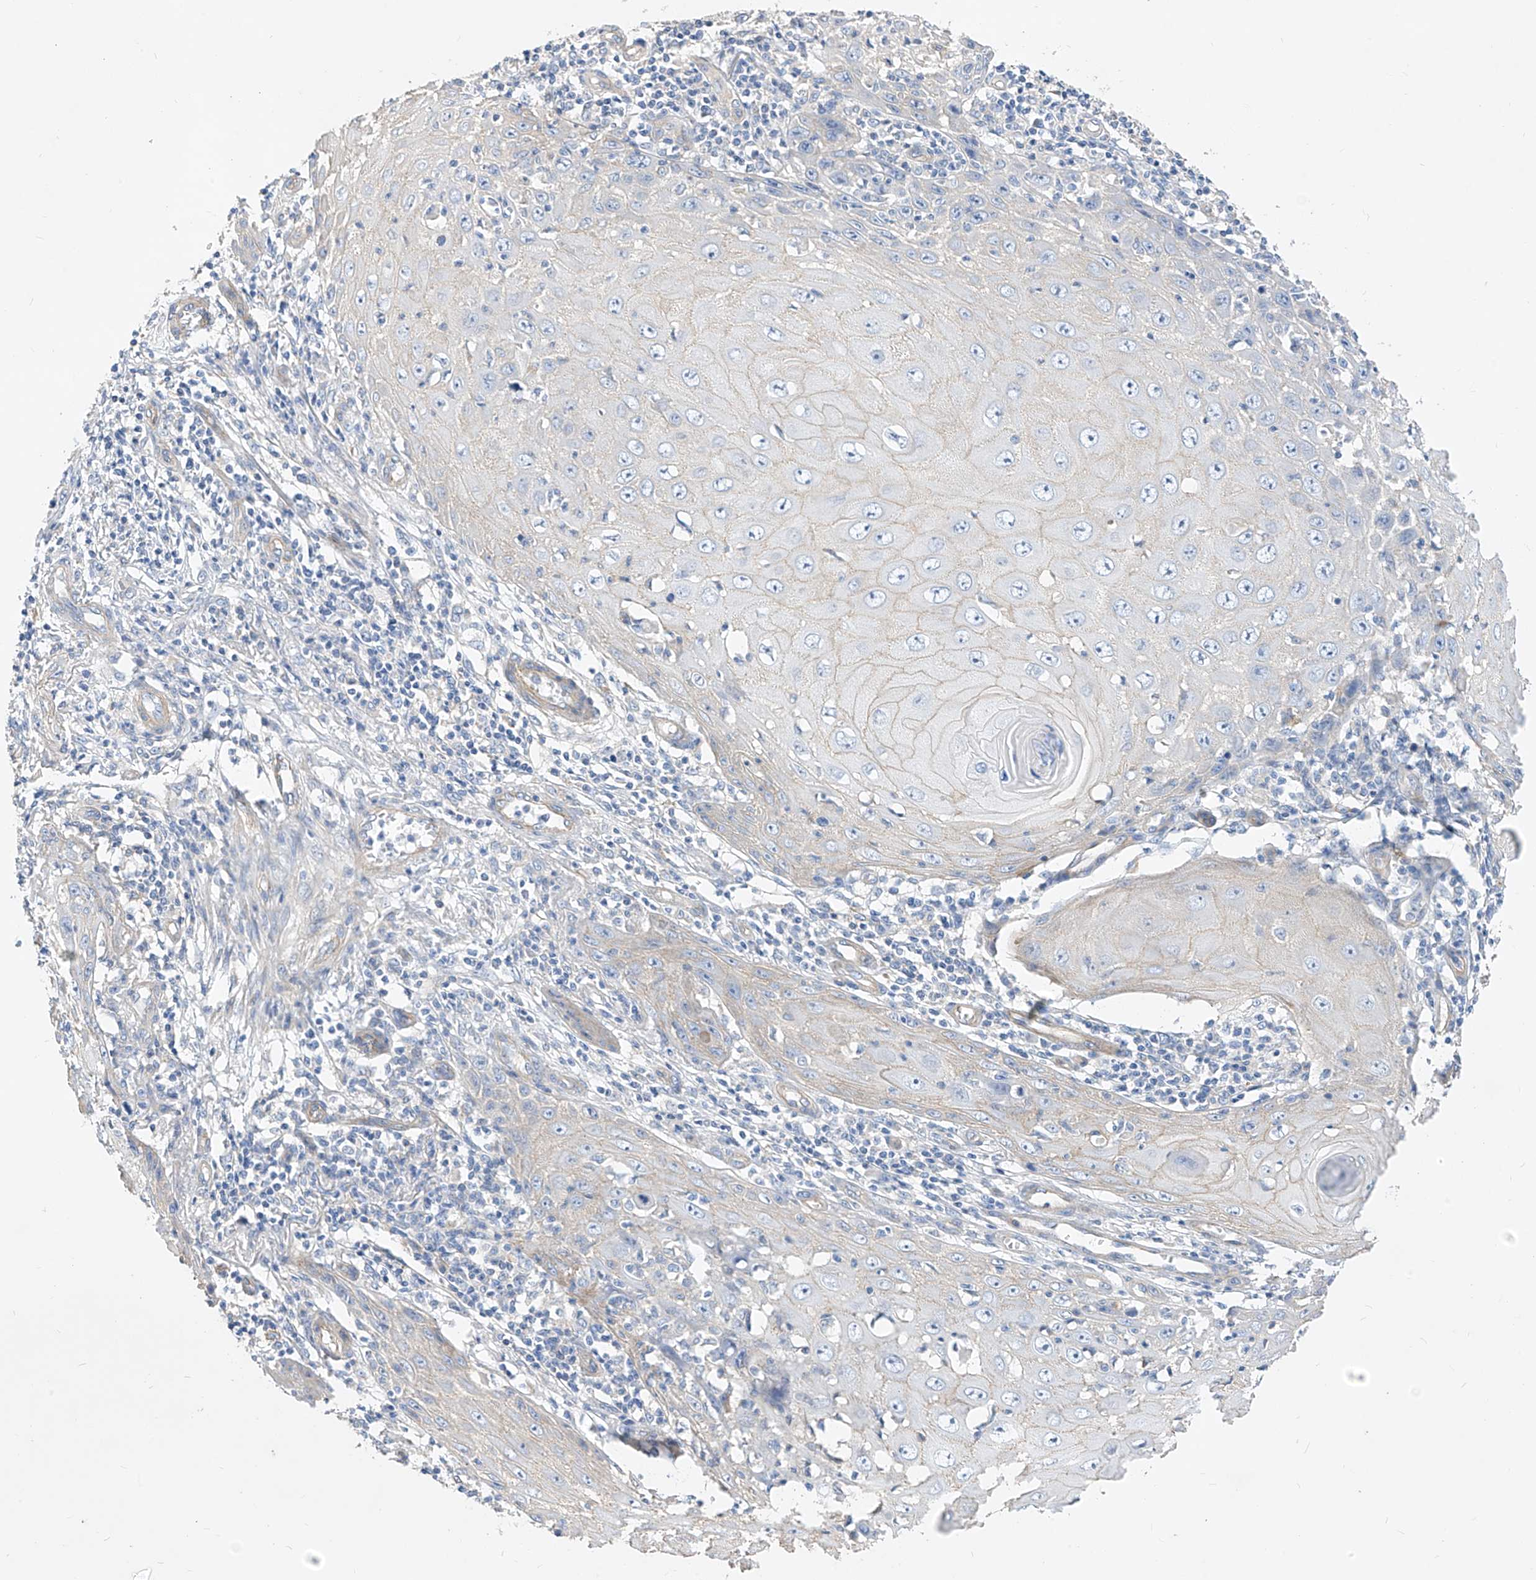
{"staining": {"intensity": "negative", "quantity": "none", "location": "none"}, "tissue": "skin cancer", "cell_type": "Tumor cells", "image_type": "cancer", "snomed": [{"axis": "morphology", "description": "Squamous cell carcinoma, NOS"}, {"axis": "topography", "description": "Skin"}], "caption": "Human skin cancer (squamous cell carcinoma) stained for a protein using immunohistochemistry reveals no staining in tumor cells.", "gene": "SCGB2A1", "patient": {"sex": "female", "age": 73}}